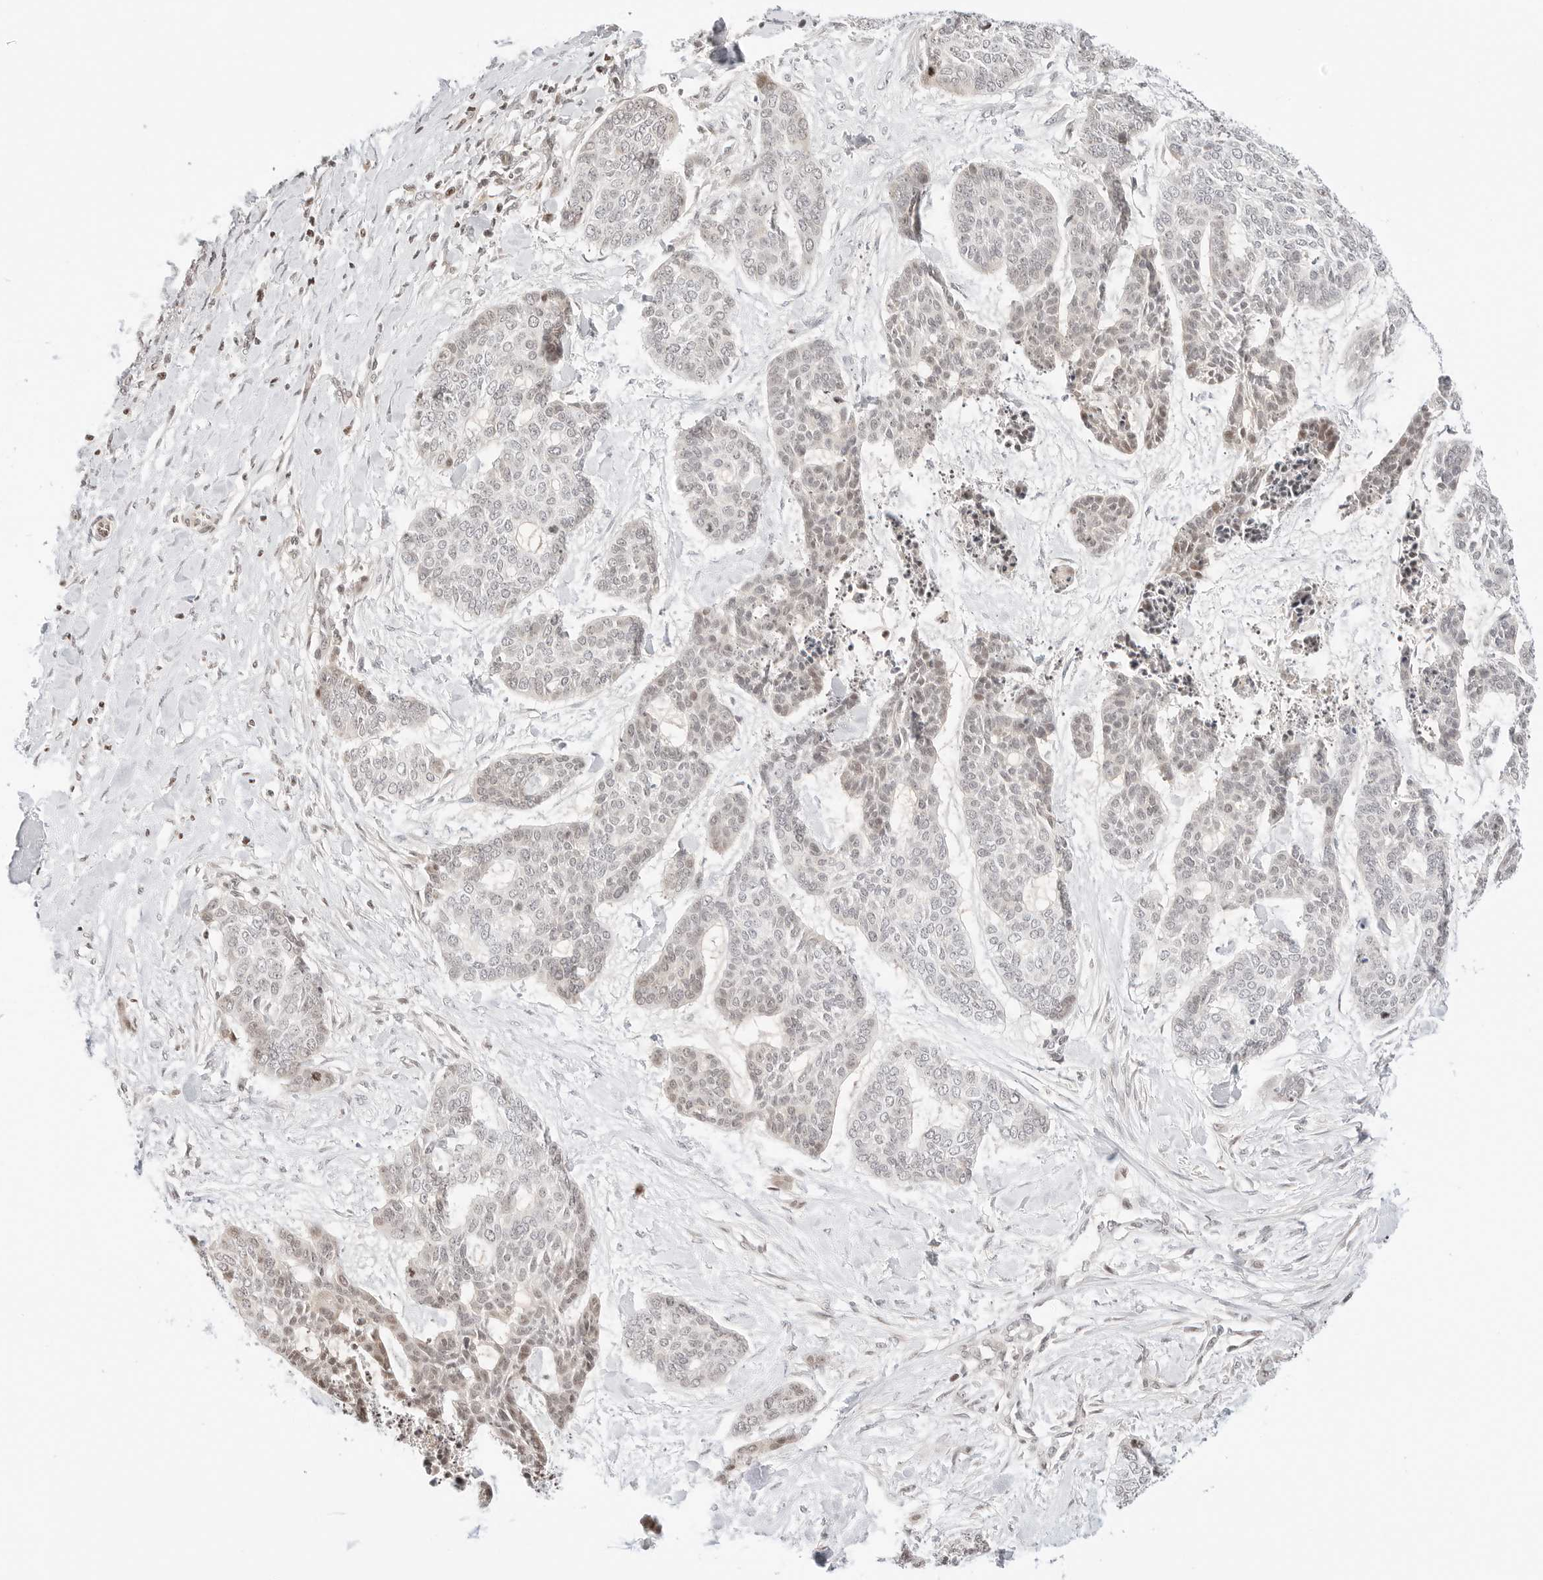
{"staining": {"intensity": "weak", "quantity": "<25%", "location": "nuclear"}, "tissue": "skin cancer", "cell_type": "Tumor cells", "image_type": "cancer", "snomed": [{"axis": "morphology", "description": "Basal cell carcinoma"}, {"axis": "topography", "description": "Skin"}], "caption": "Human skin basal cell carcinoma stained for a protein using IHC shows no positivity in tumor cells.", "gene": "RPS6KL1", "patient": {"sex": "female", "age": 64}}